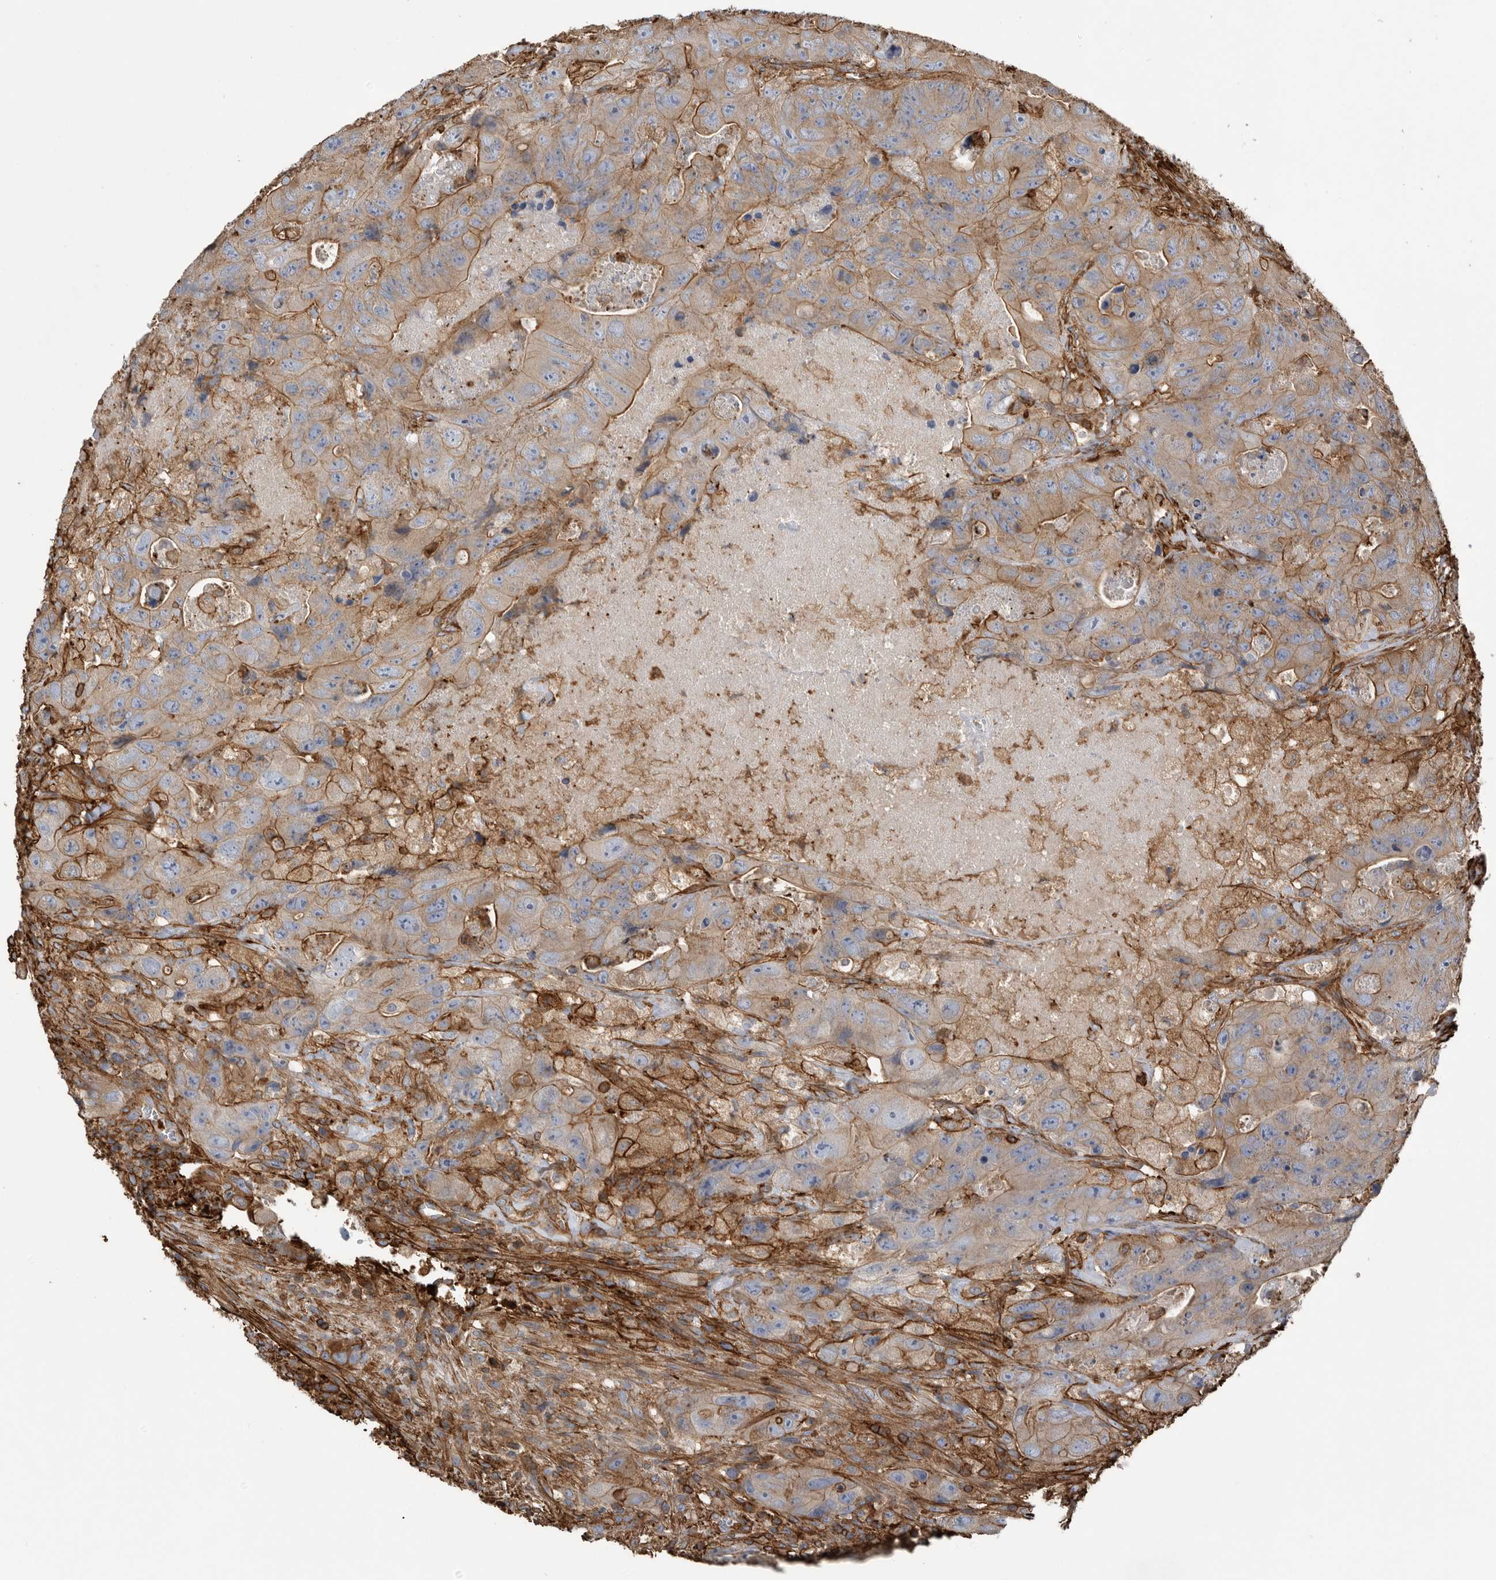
{"staining": {"intensity": "moderate", "quantity": ">75%", "location": "cytoplasmic/membranous"}, "tissue": "colorectal cancer", "cell_type": "Tumor cells", "image_type": "cancer", "snomed": [{"axis": "morphology", "description": "Adenocarcinoma, NOS"}, {"axis": "topography", "description": "Colon"}], "caption": "Protein expression analysis of adenocarcinoma (colorectal) demonstrates moderate cytoplasmic/membranous positivity in about >75% of tumor cells.", "gene": "GPER1", "patient": {"sex": "female", "age": 46}}